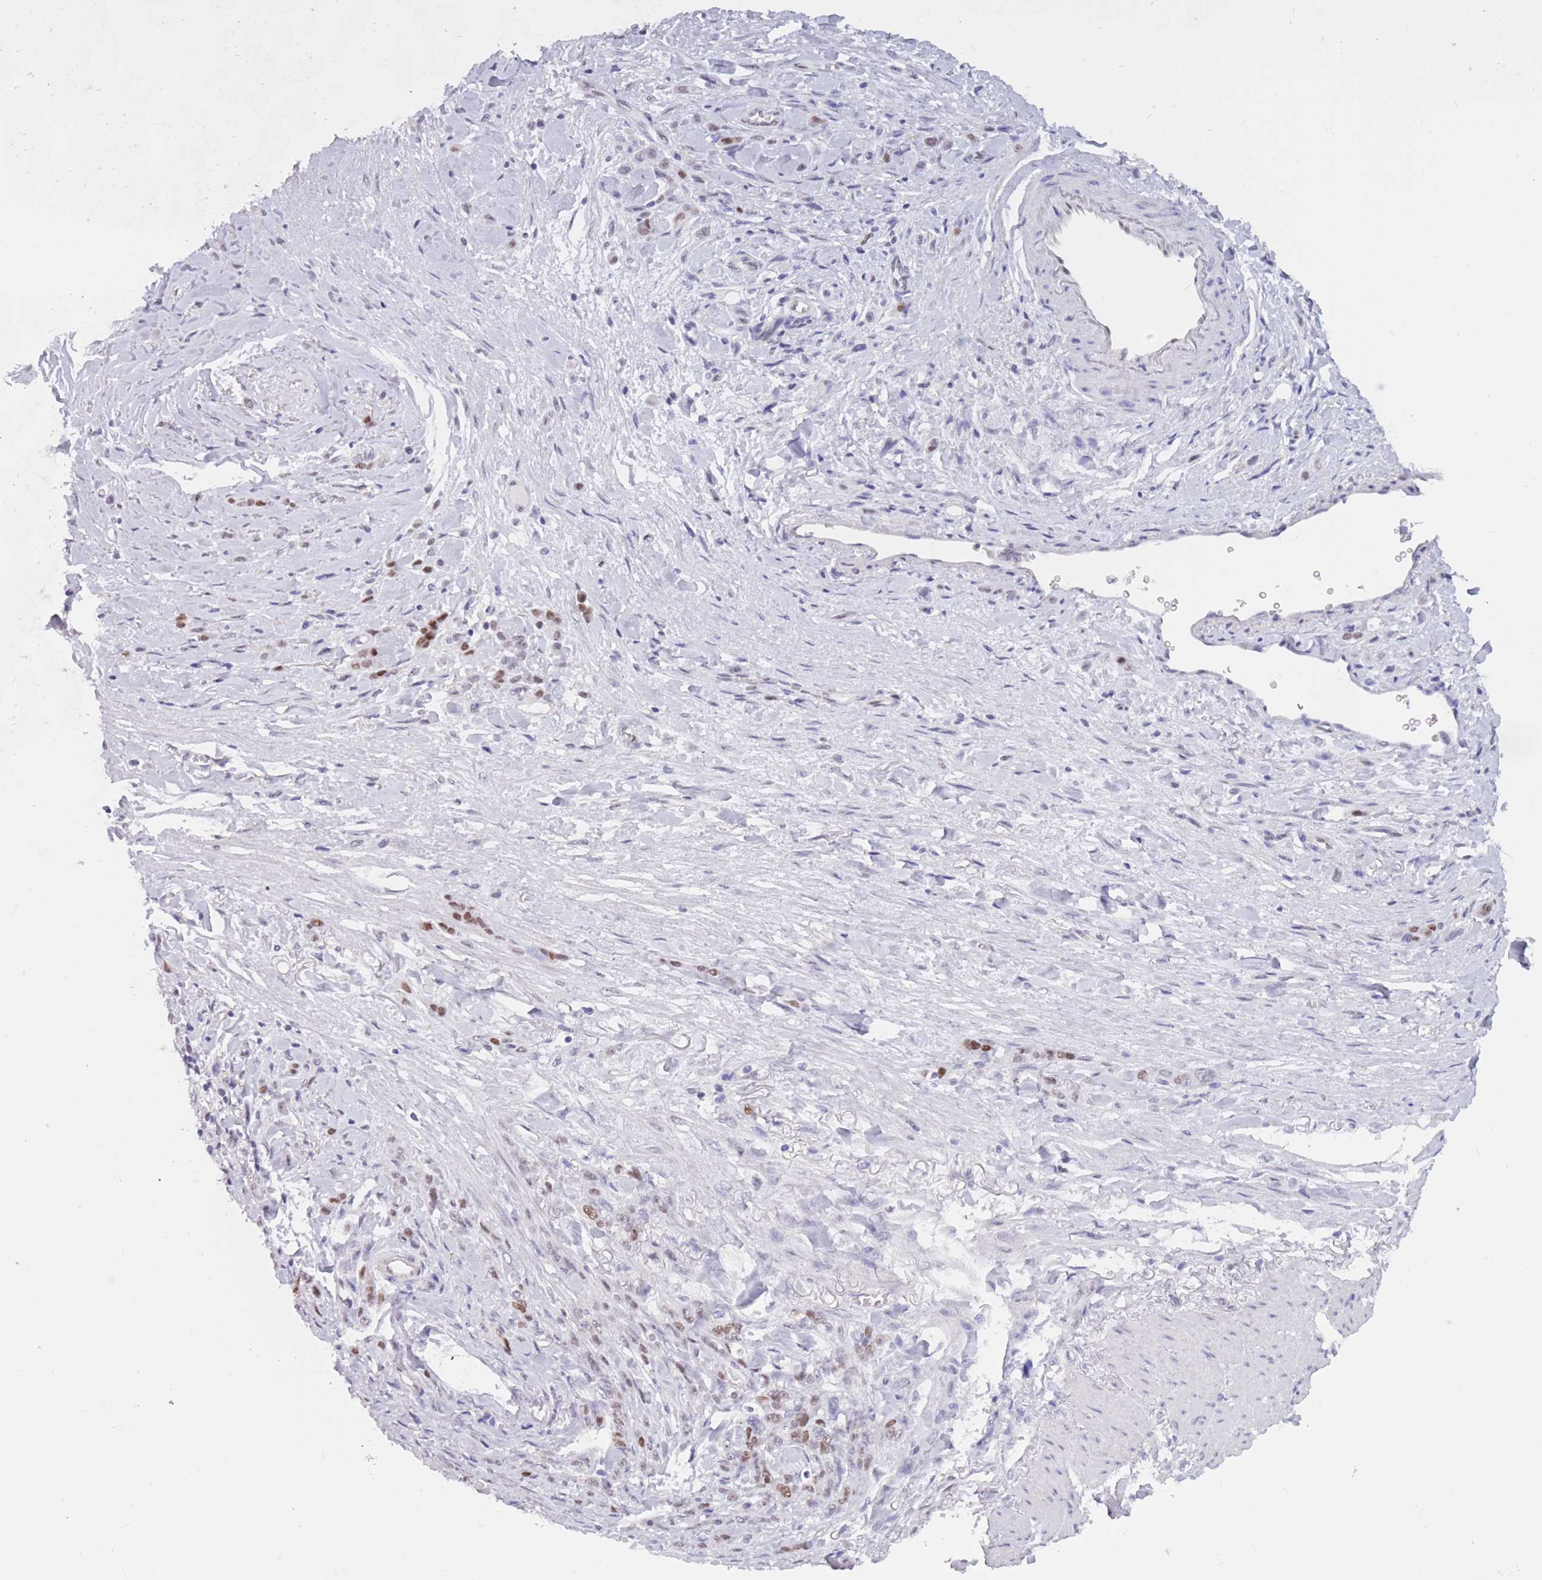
{"staining": {"intensity": "moderate", "quantity": "25%-75%", "location": "nuclear"}, "tissue": "stomach cancer", "cell_type": "Tumor cells", "image_type": "cancer", "snomed": [{"axis": "morphology", "description": "Normal tissue, NOS"}, {"axis": "morphology", "description": "Adenocarcinoma, NOS"}, {"axis": "topography", "description": "Stomach"}], "caption": "Immunohistochemistry (IHC) staining of stomach adenocarcinoma, which exhibits medium levels of moderate nuclear positivity in approximately 25%-75% of tumor cells indicating moderate nuclear protein positivity. The staining was performed using DAB (brown) for protein detection and nuclei were counterstained in hematoxylin (blue).", "gene": "NASP", "patient": {"sex": "male", "age": 82}}